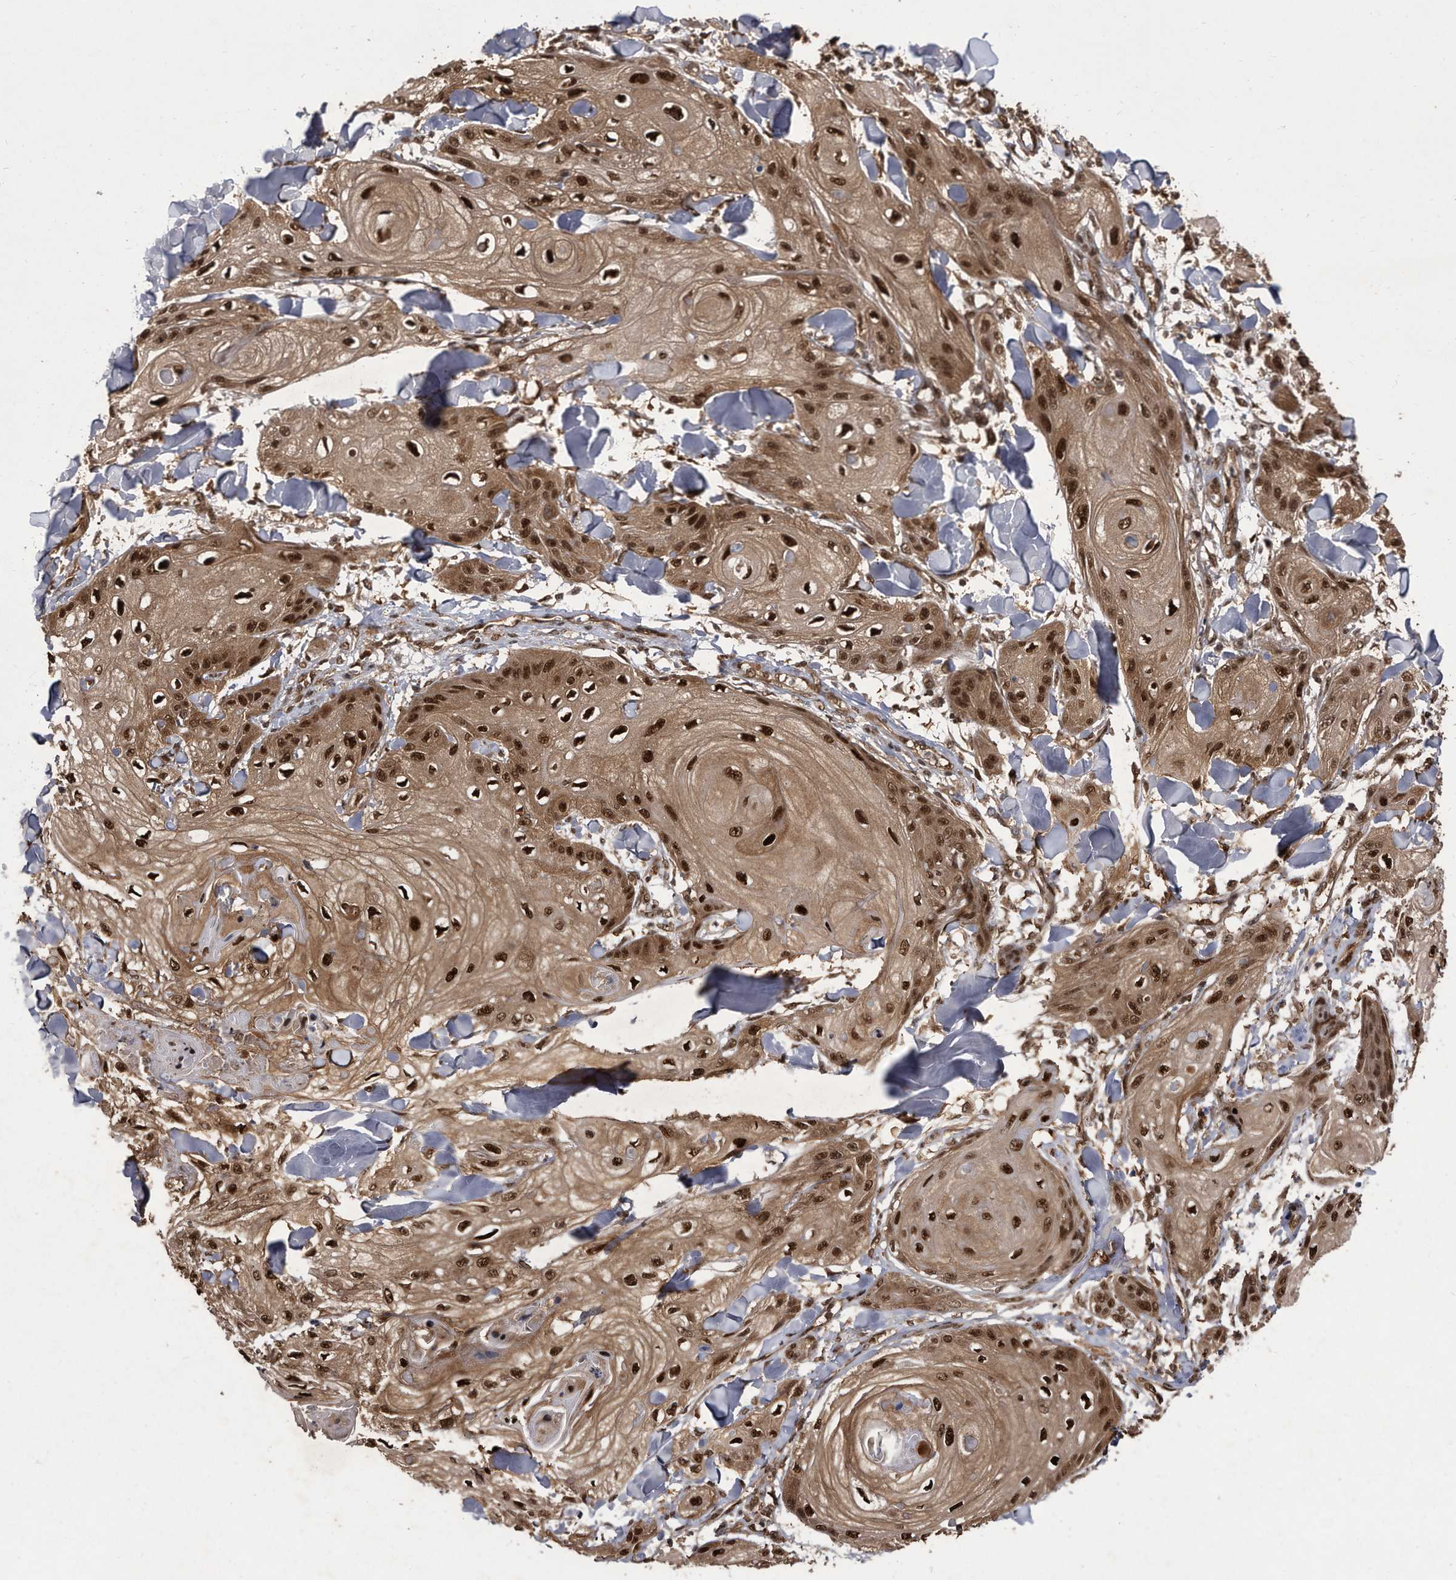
{"staining": {"intensity": "strong", "quantity": ">75%", "location": "cytoplasmic/membranous,nuclear"}, "tissue": "skin cancer", "cell_type": "Tumor cells", "image_type": "cancer", "snomed": [{"axis": "morphology", "description": "Squamous cell carcinoma, NOS"}, {"axis": "topography", "description": "Skin"}], "caption": "An image of squamous cell carcinoma (skin) stained for a protein demonstrates strong cytoplasmic/membranous and nuclear brown staining in tumor cells.", "gene": "RAD23B", "patient": {"sex": "male", "age": 74}}